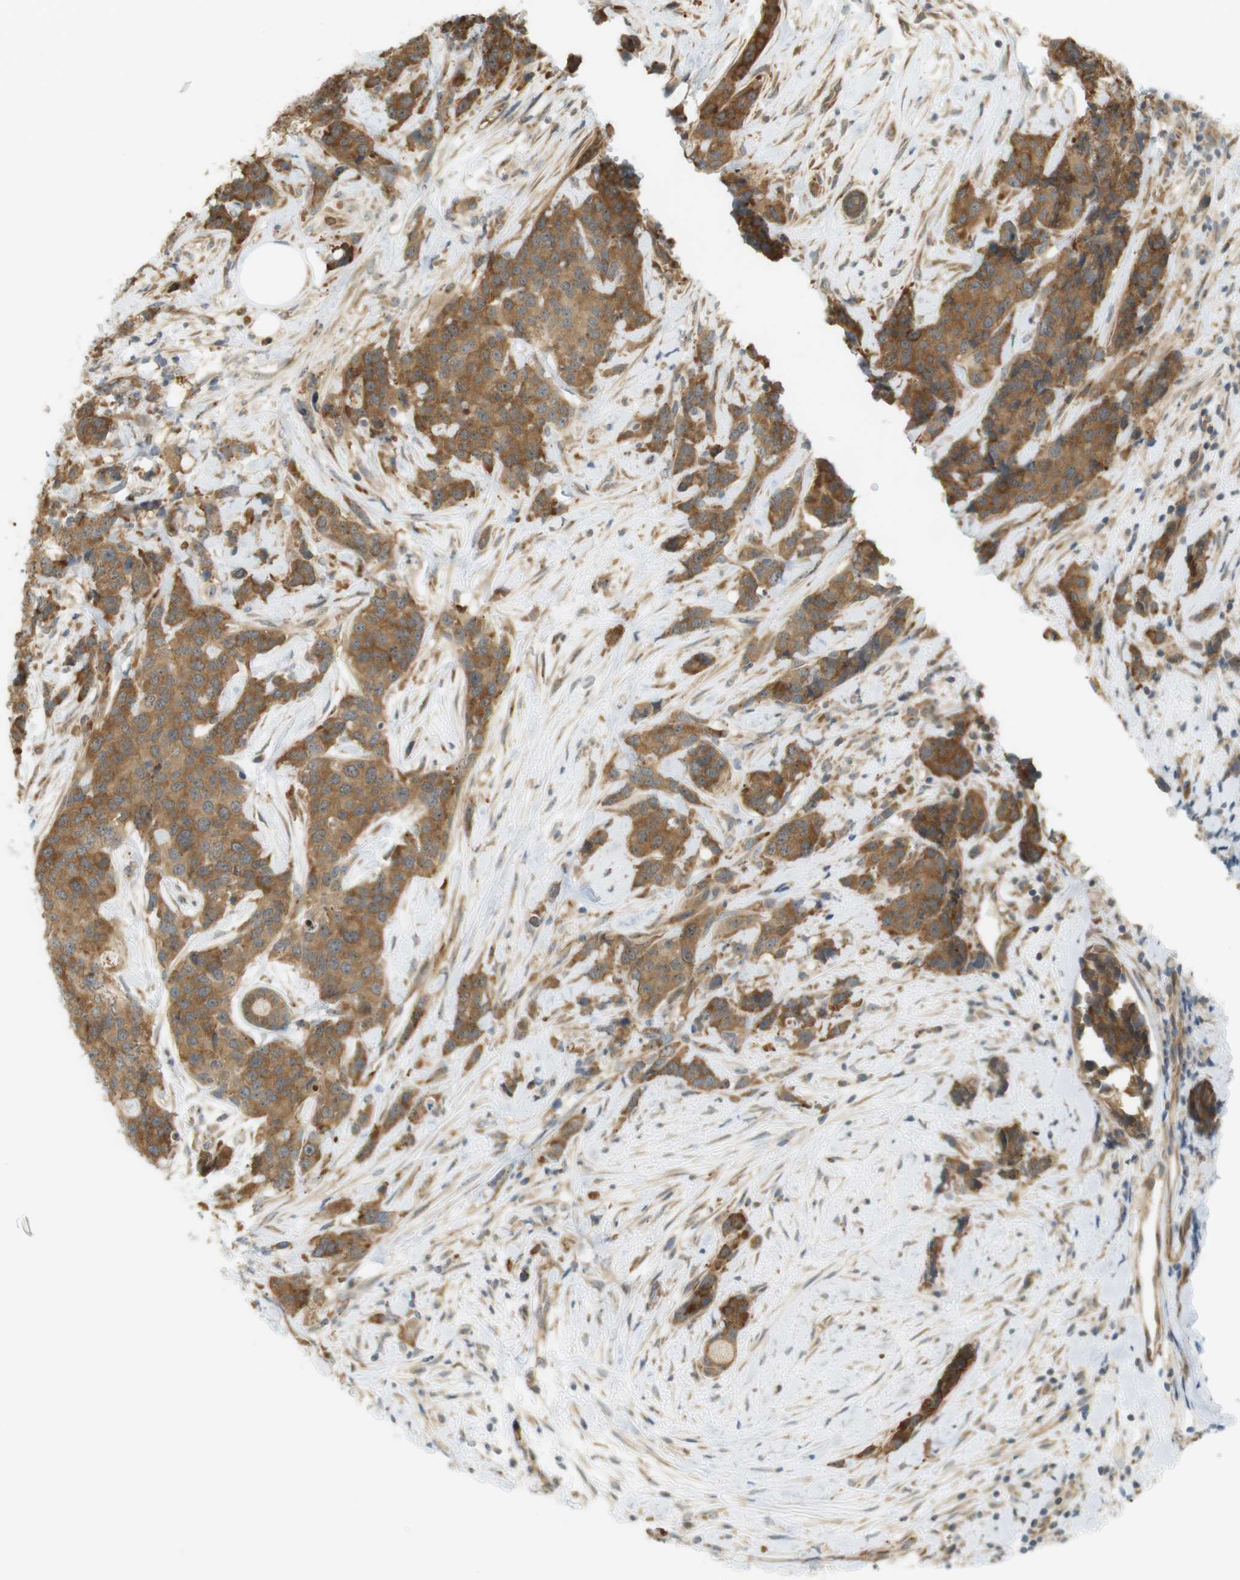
{"staining": {"intensity": "moderate", "quantity": ">75%", "location": "cytoplasmic/membranous"}, "tissue": "breast cancer", "cell_type": "Tumor cells", "image_type": "cancer", "snomed": [{"axis": "morphology", "description": "Lobular carcinoma"}, {"axis": "topography", "description": "Breast"}], "caption": "A brown stain highlights moderate cytoplasmic/membranous expression of a protein in breast cancer (lobular carcinoma) tumor cells.", "gene": "PA2G4", "patient": {"sex": "female", "age": 59}}